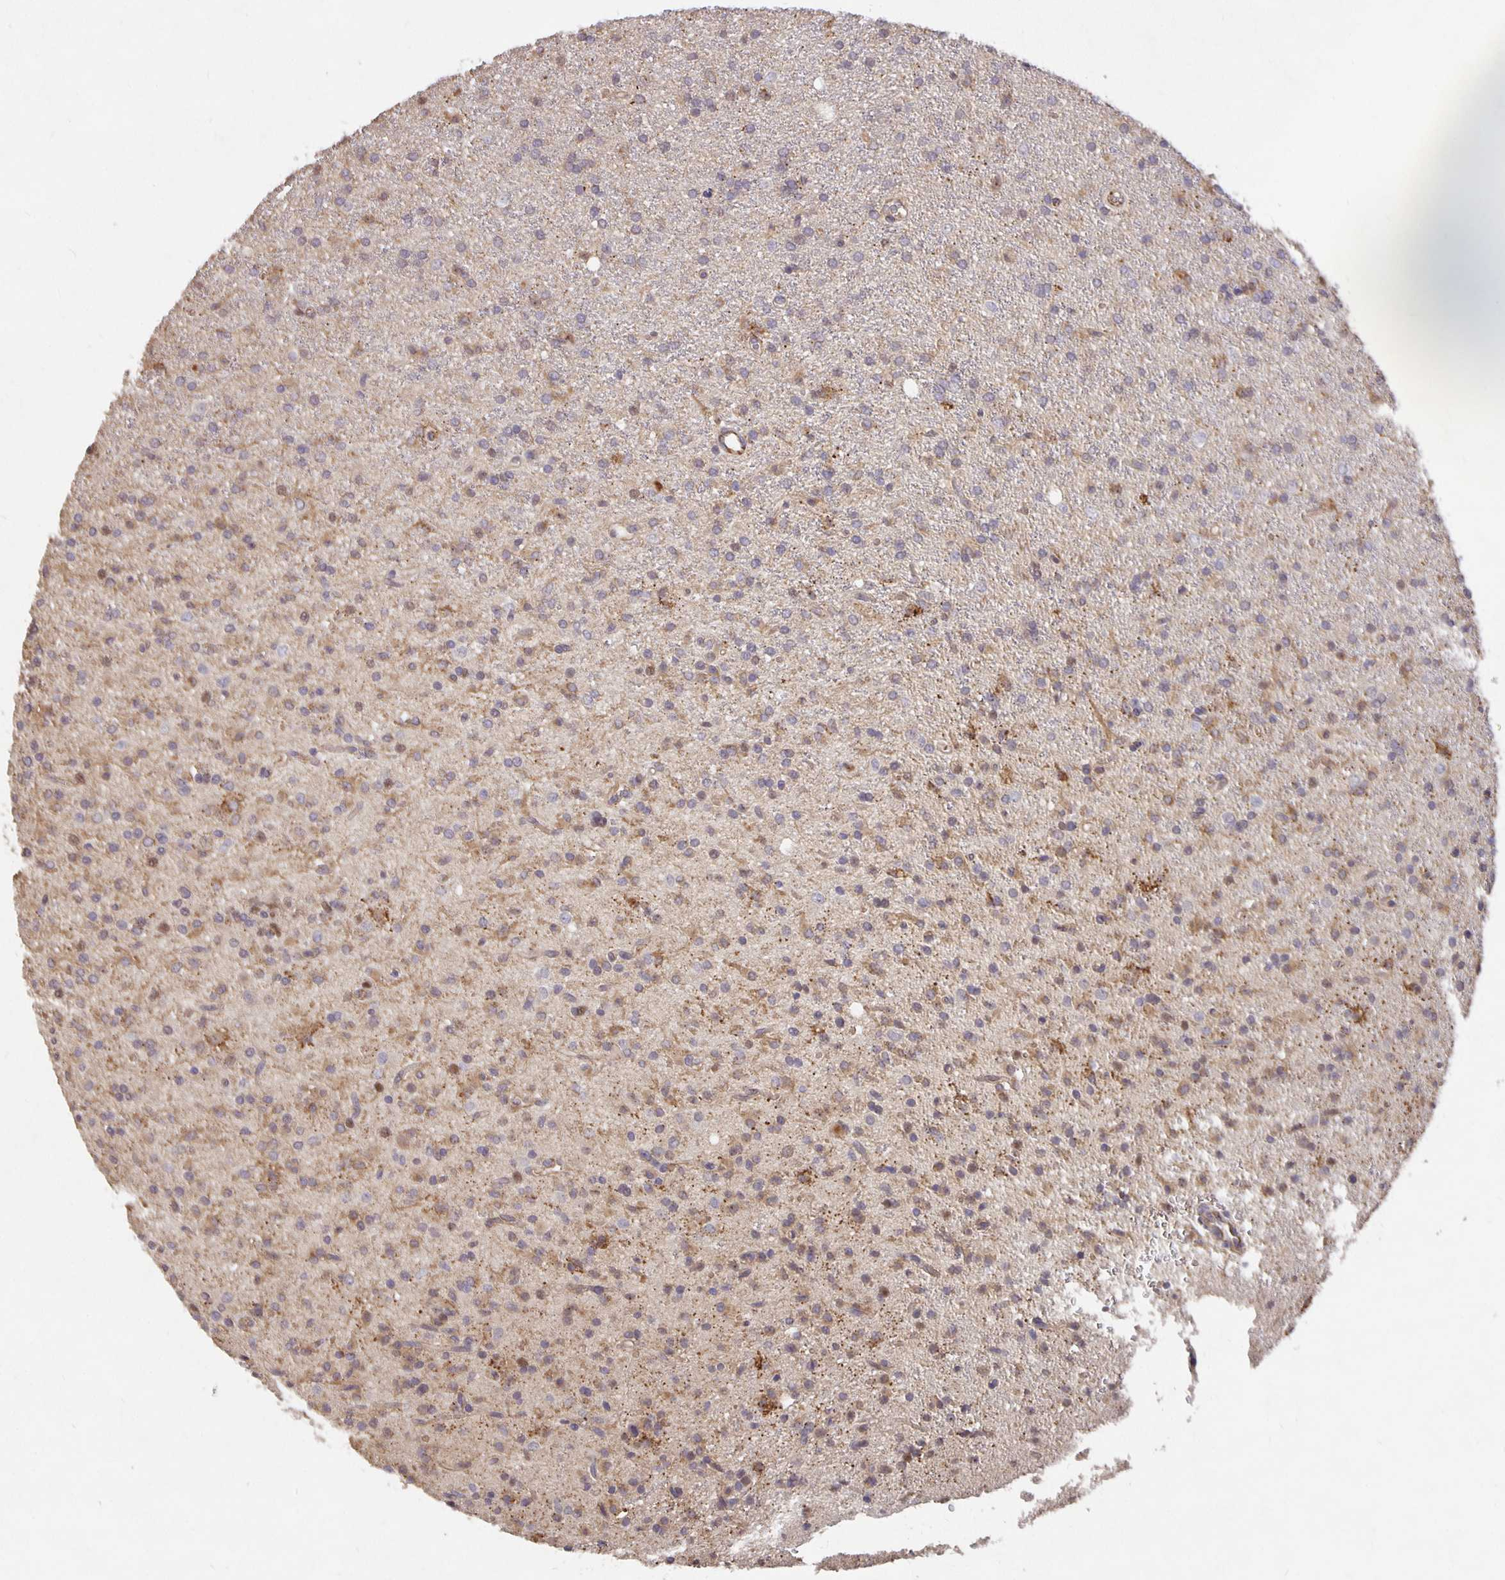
{"staining": {"intensity": "moderate", "quantity": "<25%", "location": "cytoplasmic/membranous"}, "tissue": "glioma", "cell_type": "Tumor cells", "image_type": "cancer", "snomed": [{"axis": "morphology", "description": "Glioma, malignant, Low grade"}, {"axis": "topography", "description": "Brain"}], "caption": "Immunohistochemical staining of human low-grade glioma (malignant) displays low levels of moderate cytoplasmic/membranous protein staining in about <25% of tumor cells.", "gene": "NOG", "patient": {"sex": "female", "age": 33}}